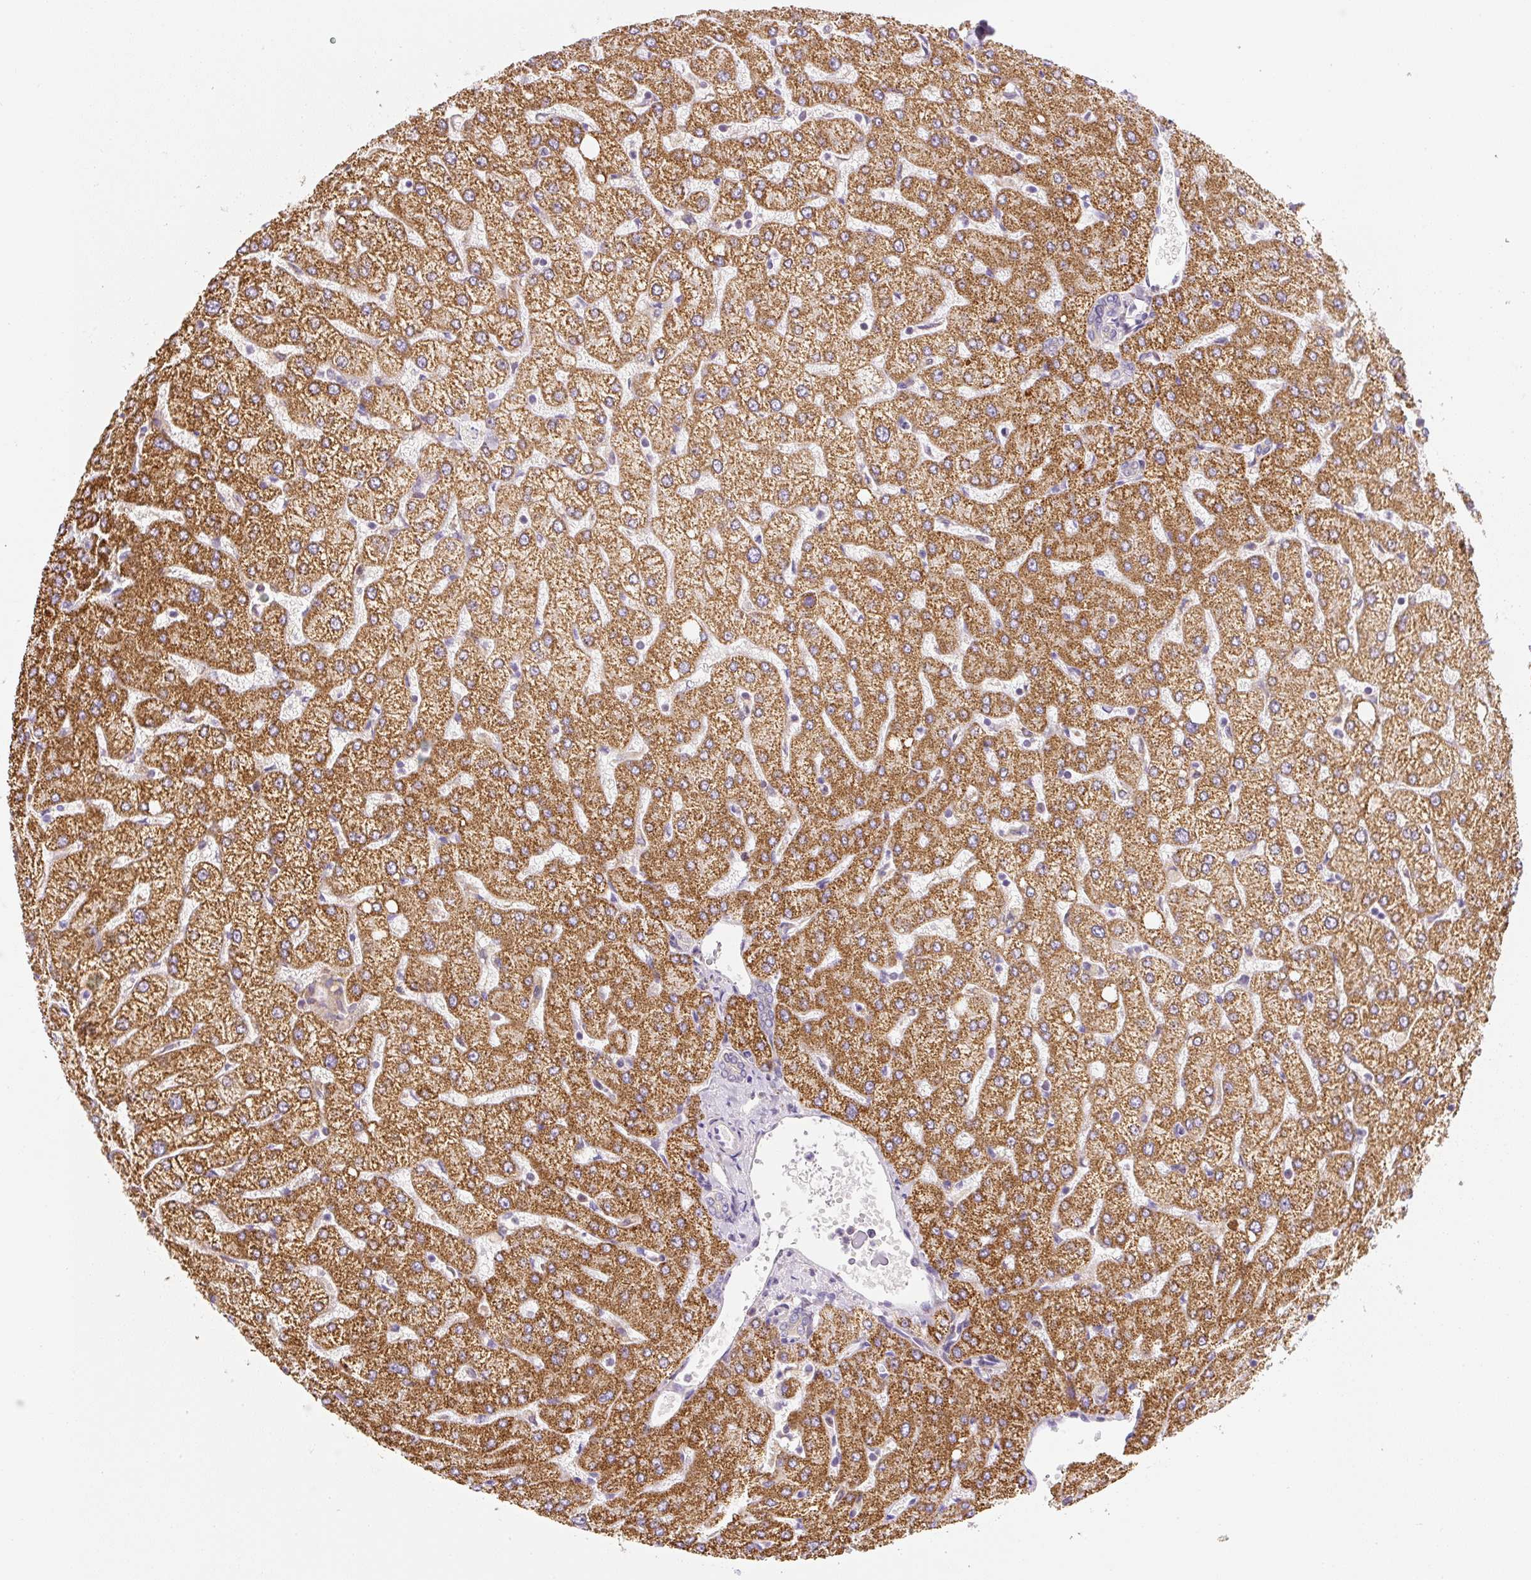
{"staining": {"intensity": "negative", "quantity": "none", "location": "none"}, "tissue": "liver", "cell_type": "Cholangiocytes", "image_type": "normal", "snomed": [{"axis": "morphology", "description": "Normal tissue, NOS"}, {"axis": "topography", "description": "Liver"}], "caption": "Cholangiocytes are negative for protein expression in unremarkable human liver. (DAB (3,3'-diaminobenzidine) immunohistochemistry visualized using brightfield microscopy, high magnification).", "gene": "PLA2G4A", "patient": {"sex": "female", "age": 54}}